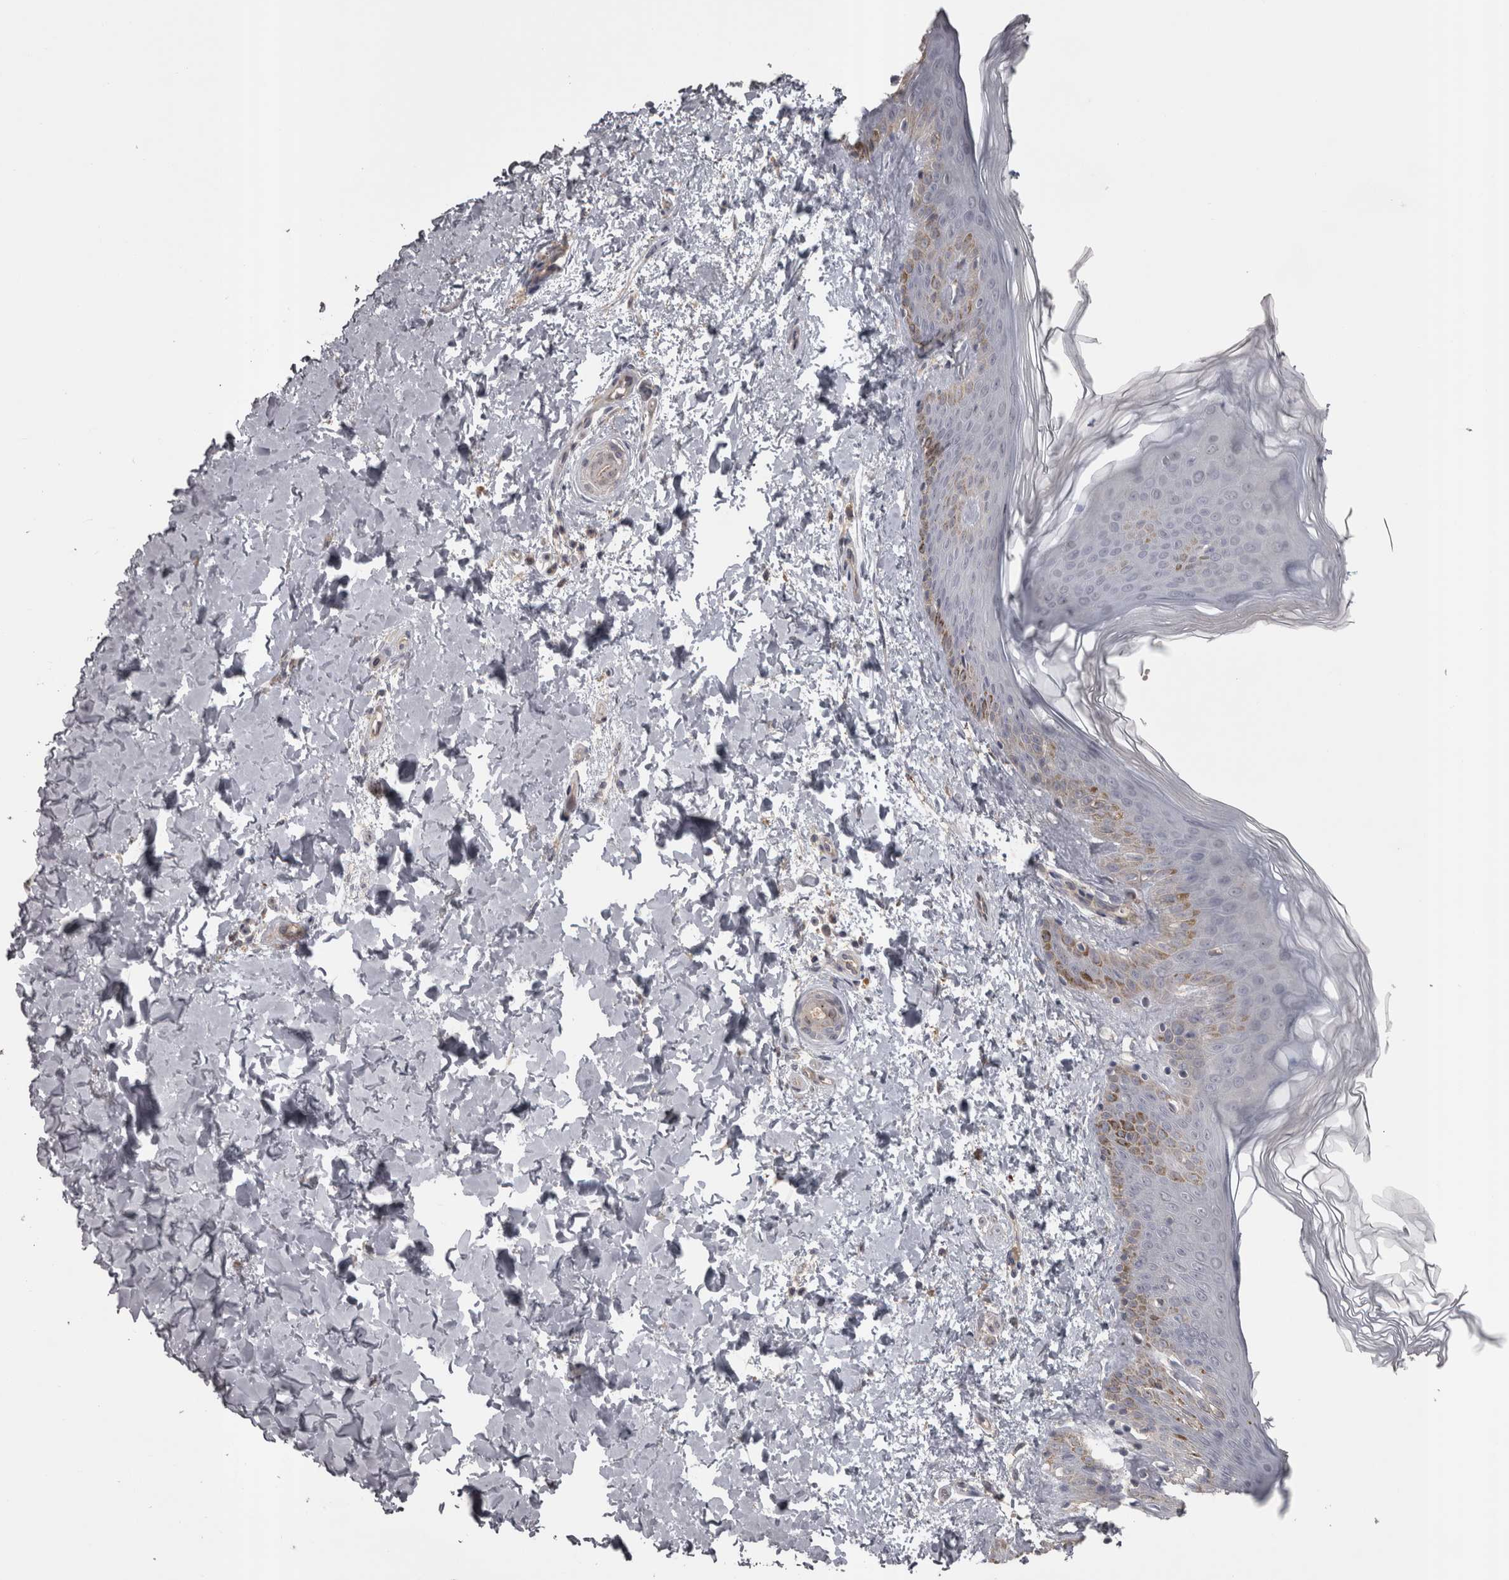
{"staining": {"intensity": "negative", "quantity": "none", "location": "none"}, "tissue": "skin", "cell_type": "Fibroblasts", "image_type": "normal", "snomed": [{"axis": "morphology", "description": "Normal tissue, NOS"}, {"axis": "morphology", "description": "Neoplasm, benign, NOS"}, {"axis": "topography", "description": "Skin"}, {"axis": "topography", "description": "Soft tissue"}], "caption": "Fibroblasts are negative for brown protein staining in normal skin. (Immunohistochemistry, brightfield microscopy, high magnification).", "gene": "SLCO5A1", "patient": {"sex": "male", "age": 26}}